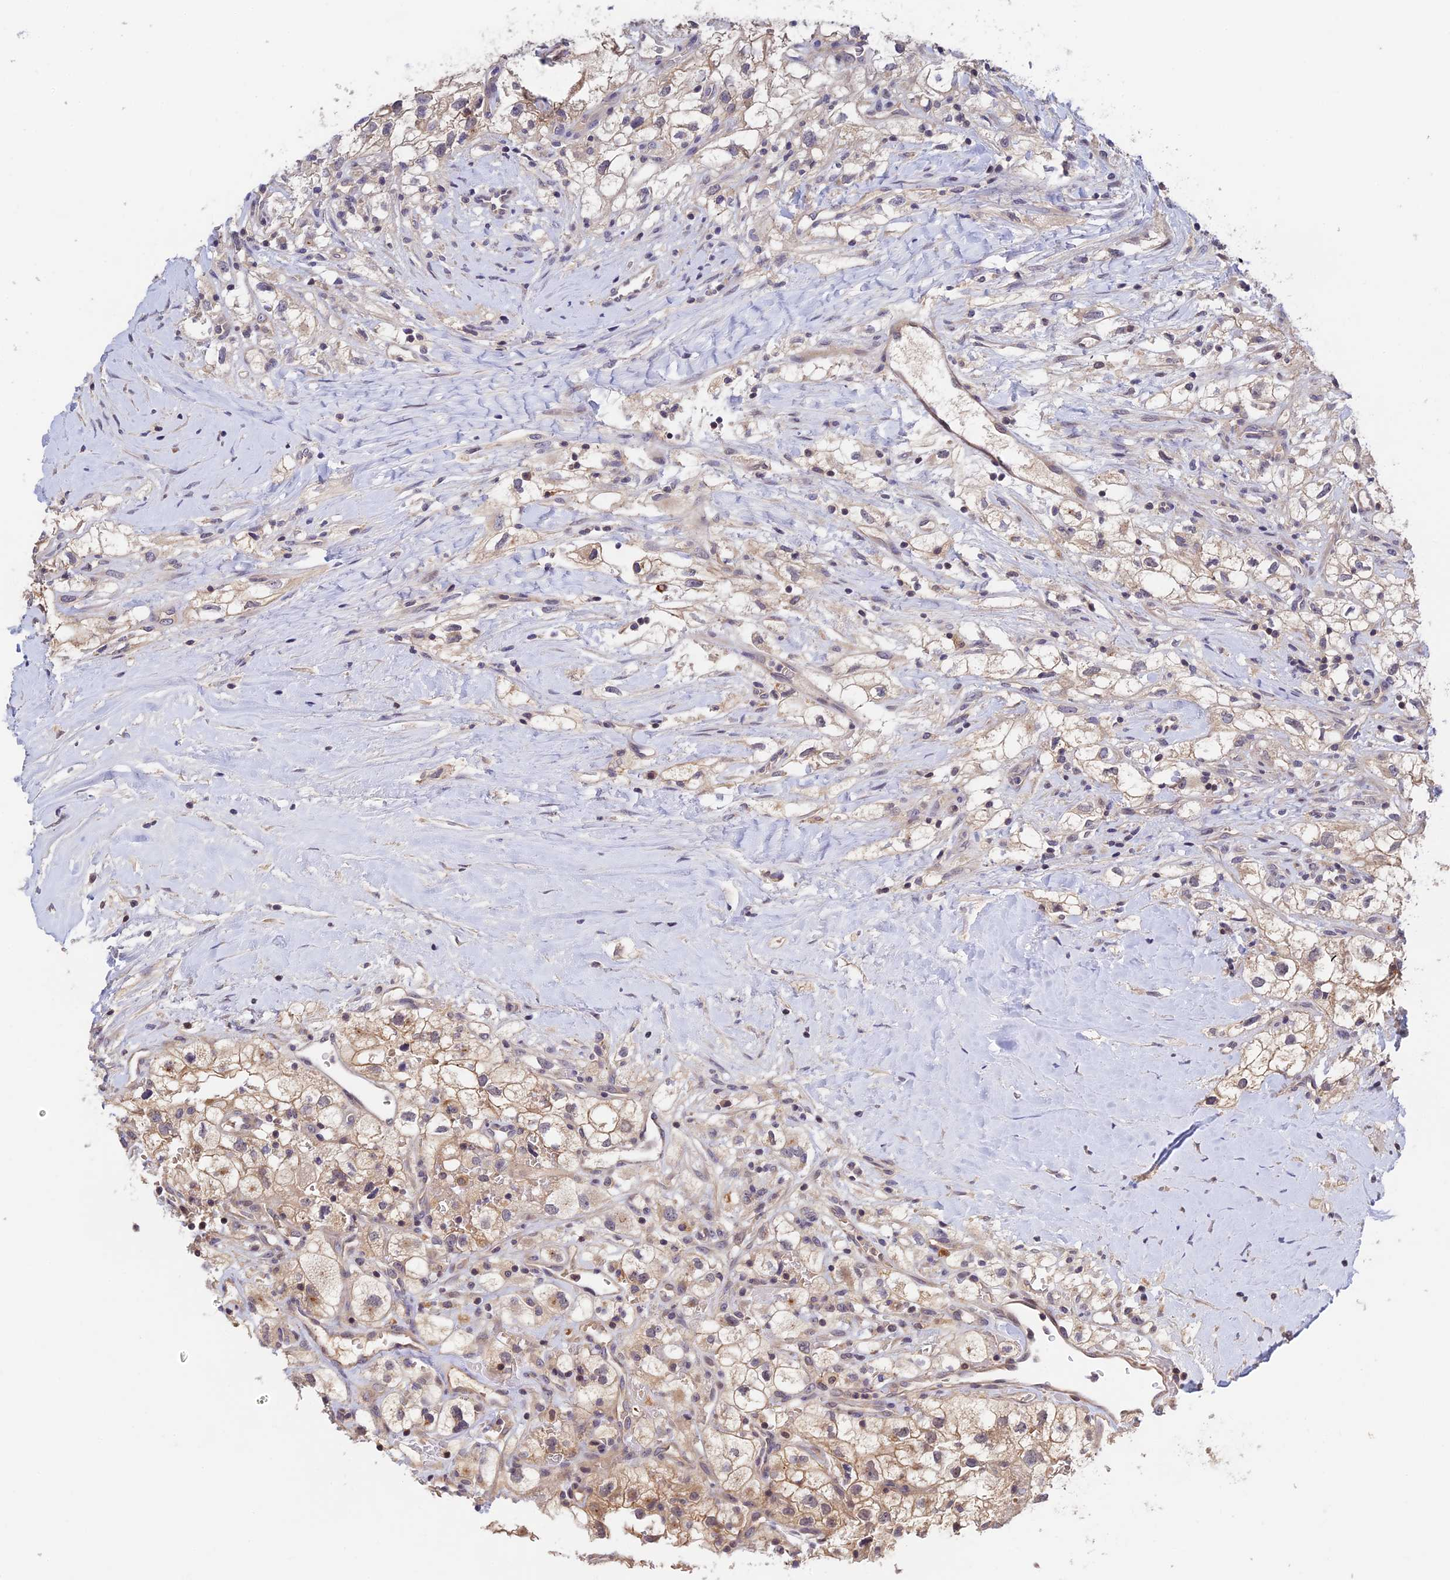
{"staining": {"intensity": "weak", "quantity": ">75%", "location": "cytoplasmic/membranous"}, "tissue": "renal cancer", "cell_type": "Tumor cells", "image_type": "cancer", "snomed": [{"axis": "morphology", "description": "Adenocarcinoma, NOS"}, {"axis": "topography", "description": "Kidney"}], "caption": "Weak cytoplasmic/membranous protein staining is seen in approximately >75% of tumor cells in renal adenocarcinoma.", "gene": "CWH43", "patient": {"sex": "male", "age": 59}}